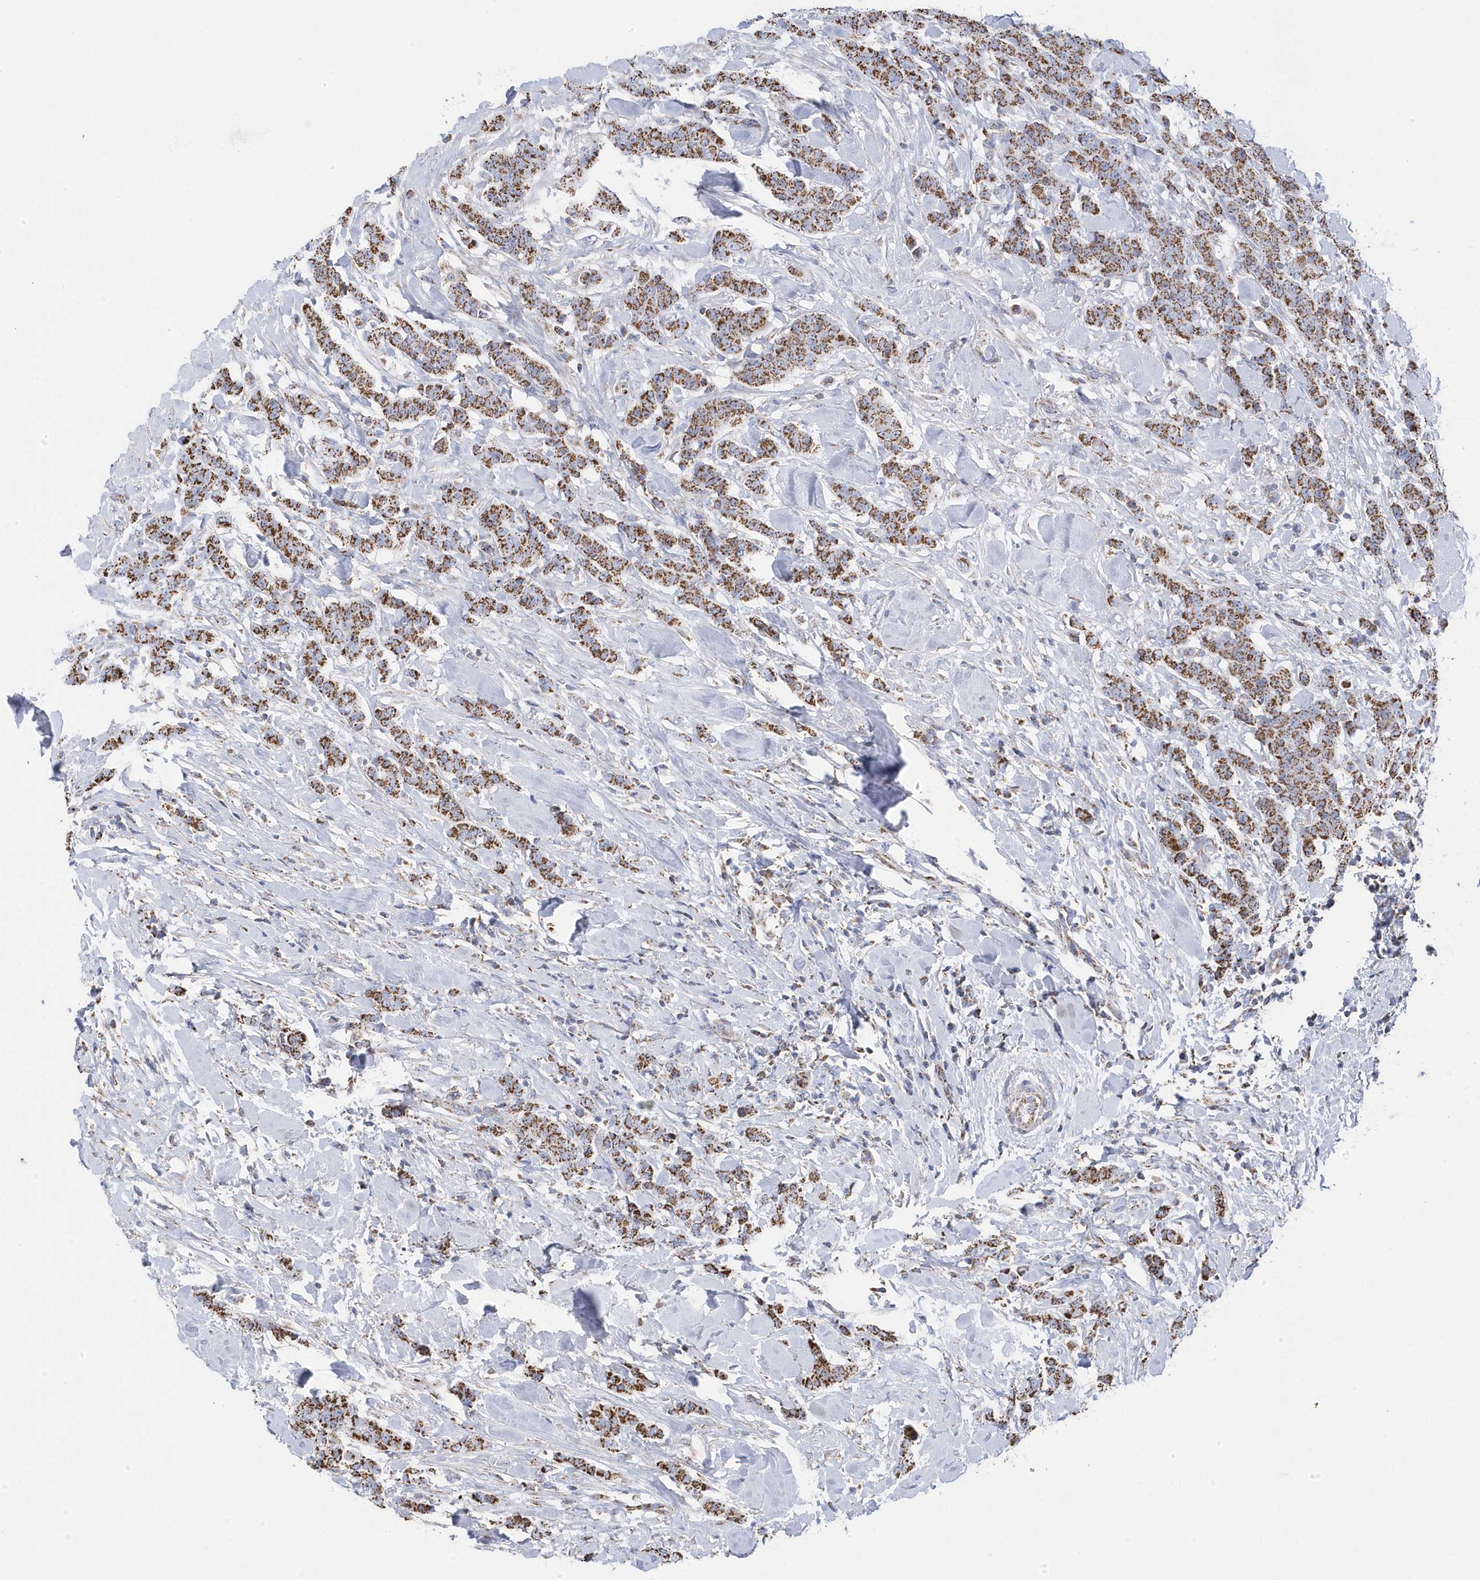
{"staining": {"intensity": "strong", "quantity": ">75%", "location": "cytoplasmic/membranous"}, "tissue": "breast cancer", "cell_type": "Tumor cells", "image_type": "cancer", "snomed": [{"axis": "morphology", "description": "Duct carcinoma"}, {"axis": "topography", "description": "Breast"}], "caption": "Brown immunohistochemical staining in human invasive ductal carcinoma (breast) demonstrates strong cytoplasmic/membranous positivity in about >75% of tumor cells. (DAB IHC with brightfield microscopy, high magnification).", "gene": "GTPBP8", "patient": {"sex": "female", "age": 40}}